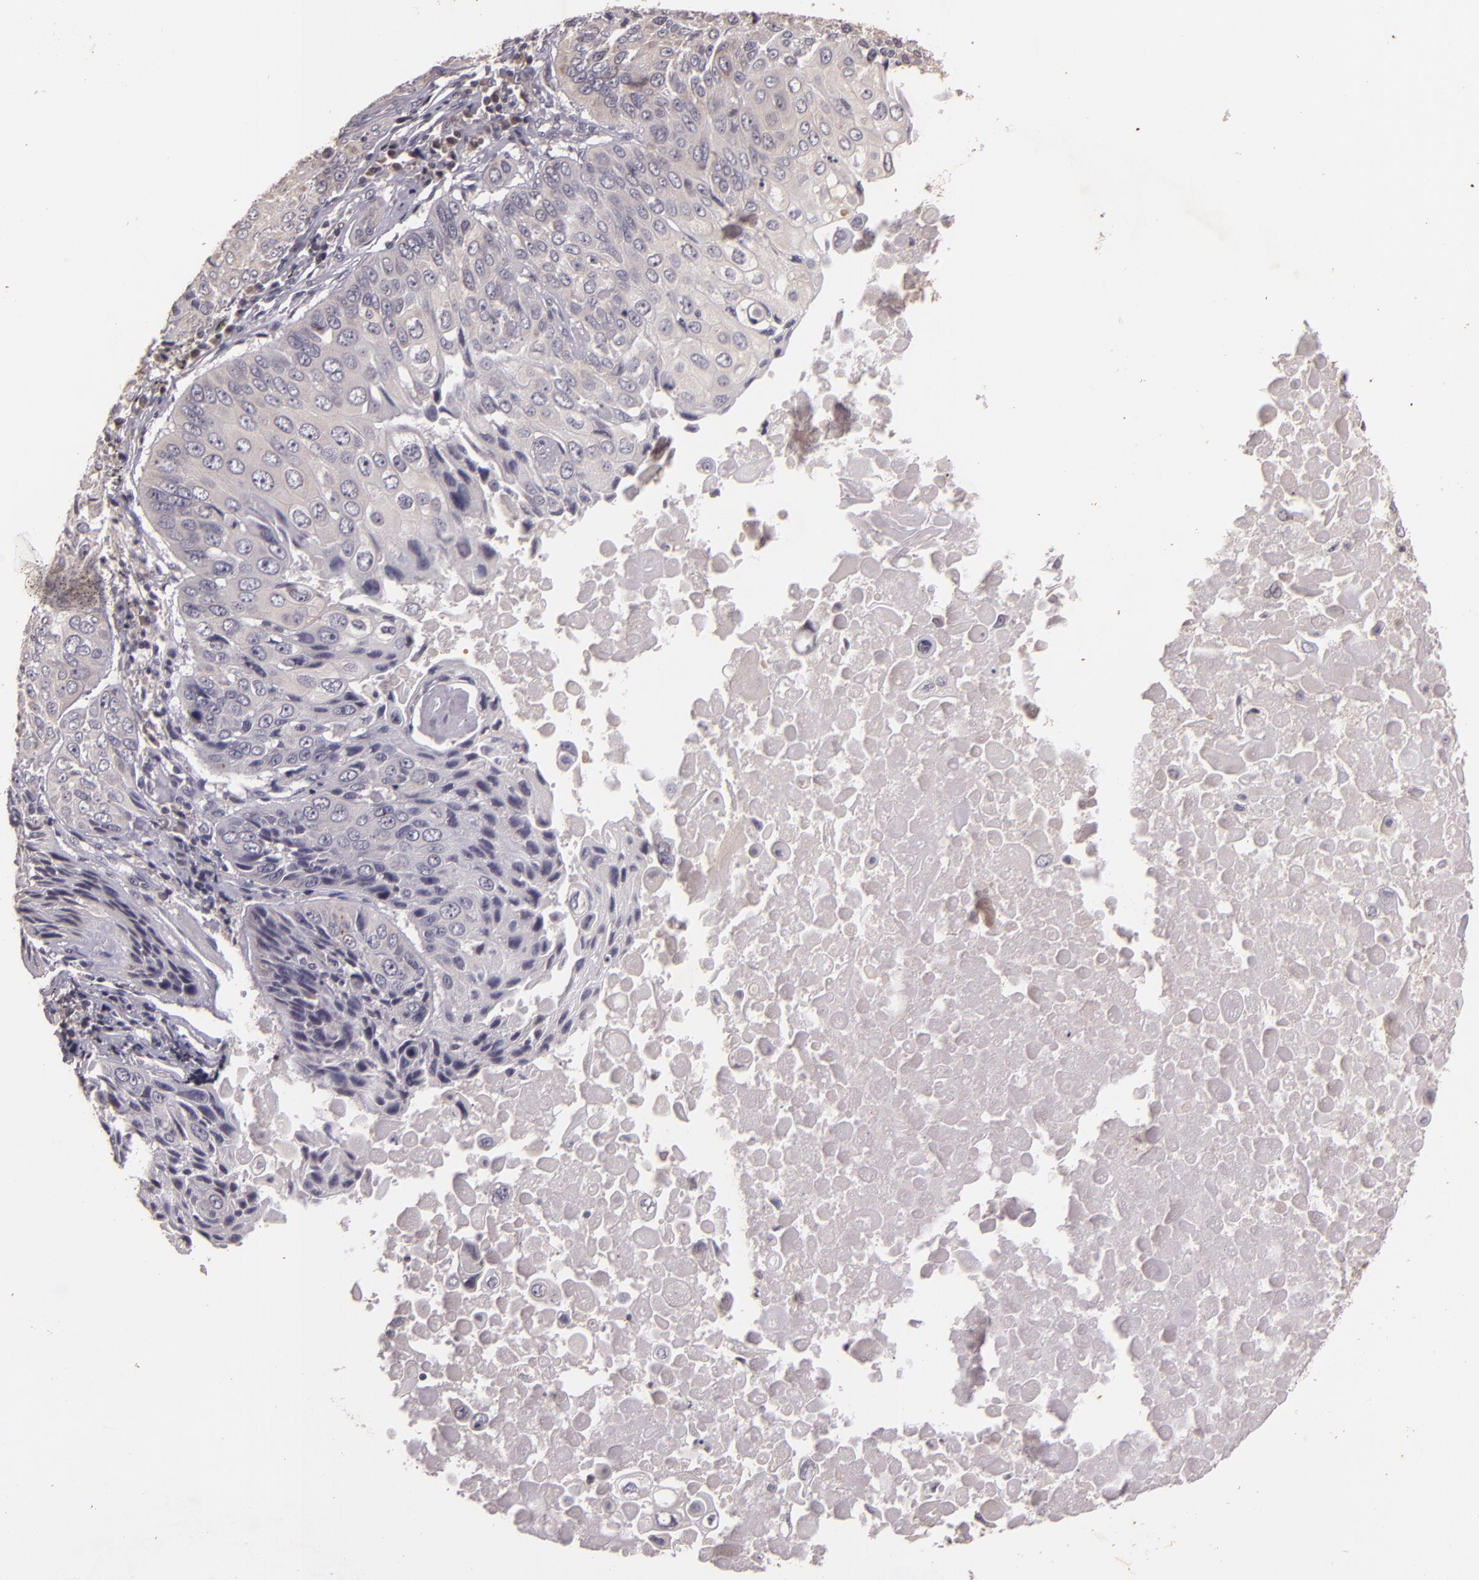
{"staining": {"intensity": "negative", "quantity": "none", "location": "none"}, "tissue": "lung cancer", "cell_type": "Tumor cells", "image_type": "cancer", "snomed": [{"axis": "morphology", "description": "Adenocarcinoma, NOS"}, {"axis": "topography", "description": "Lung"}], "caption": "A photomicrograph of human adenocarcinoma (lung) is negative for staining in tumor cells. The staining is performed using DAB (3,3'-diaminobenzidine) brown chromogen with nuclei counter-stained in using hematoxylin.", "gene": "TFF1", "patient": {"sex": "male", "age": 60}}